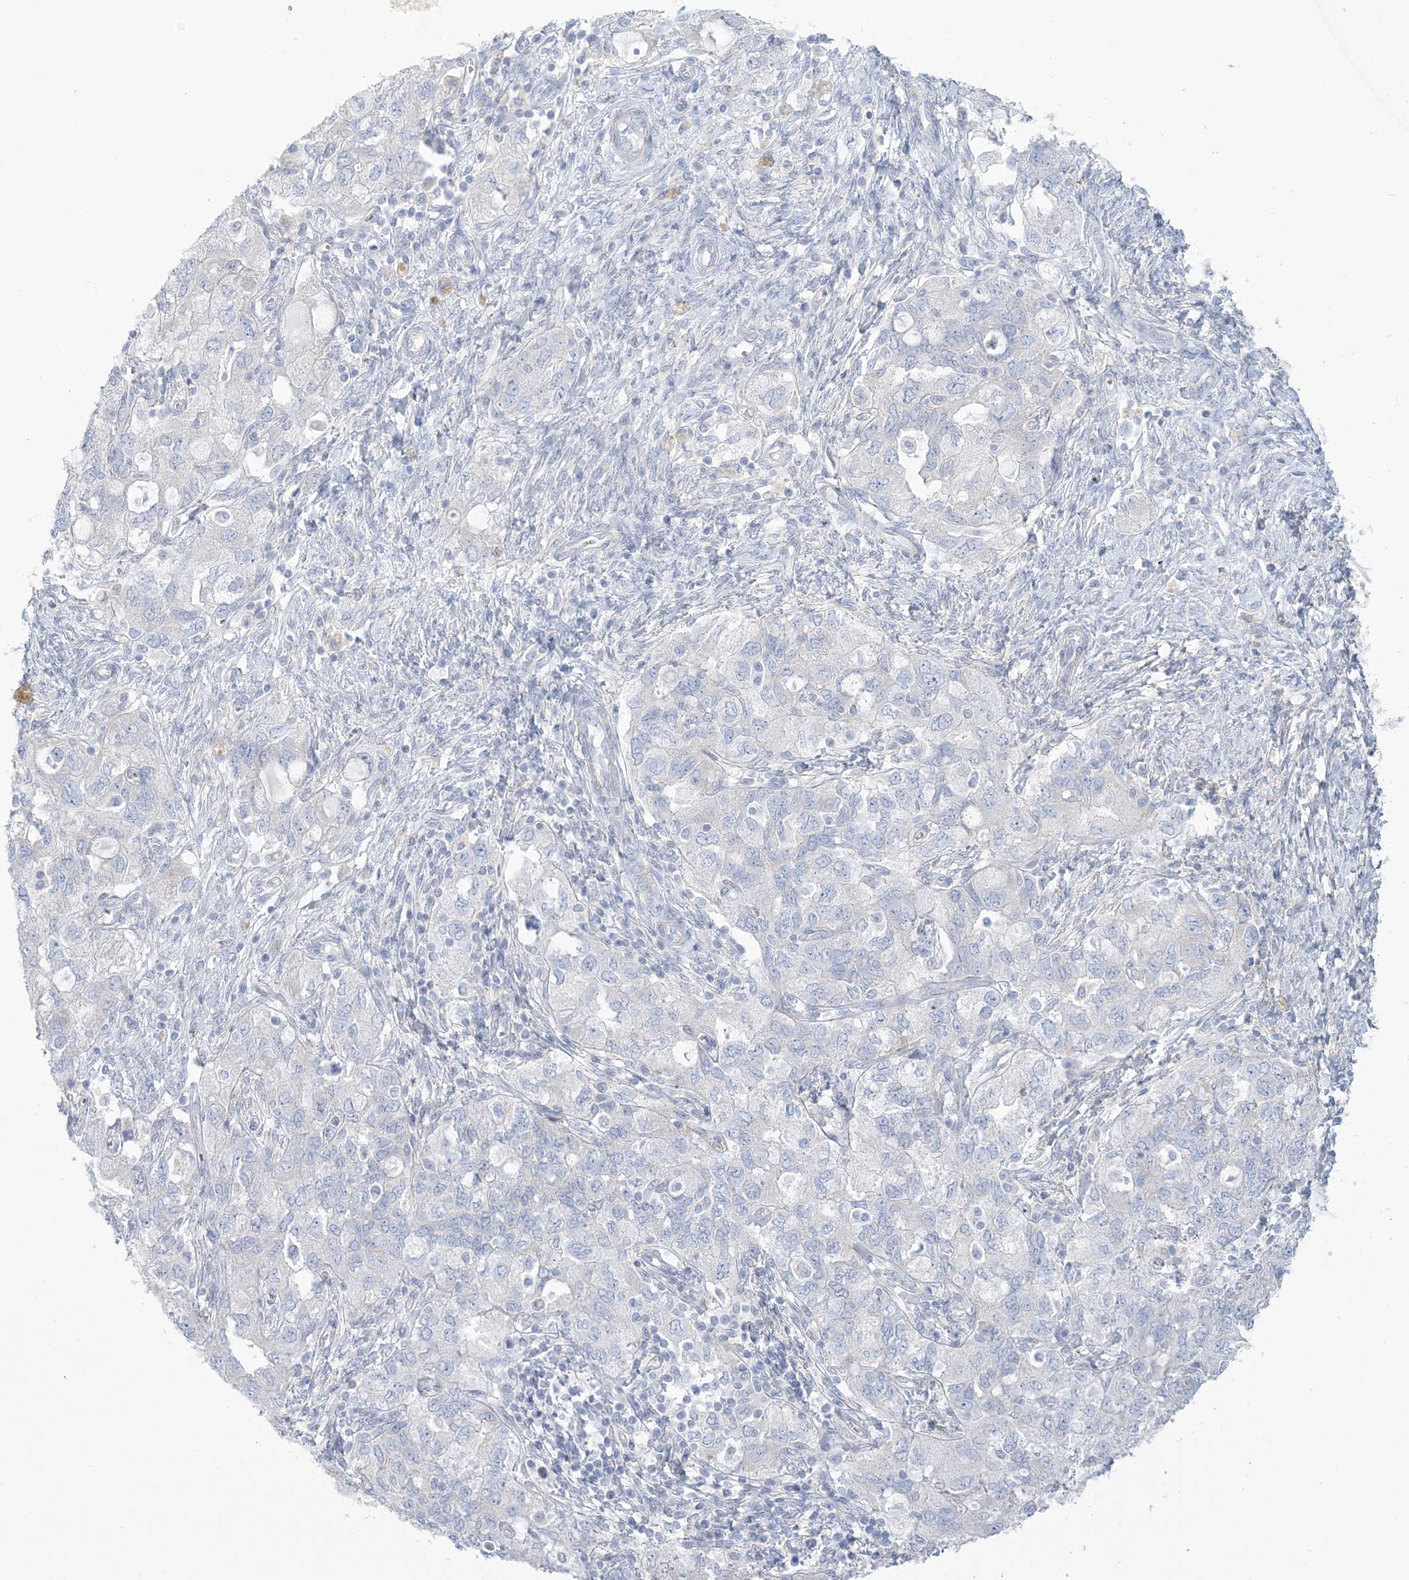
{"staining": {"intensity": "negative", "quantity": "none", "location": "none"}, "tissue": "ovarian cancer", "cell_type": "Tumor cells", "image_type": "cancer", "snomed": [{"axis": "morphology", "description": "Carcinoma, NOS"}, {"axis": "morphology", "description": "Cystadenocarcinoma, serous, NOS"}, {"axis": "topography", "description": "Ovary"}], "caption": "Serous cystadenocarcinoma (ovarian) was stained to show a protein in brown. There is no significant expression in tumor cells. (DAB (3,3'-diaminobenzidine) IHC with hematoxylin counter stain).", "gene": "MTHFD2L", "patient": {"sex": "female", "age": 69}}